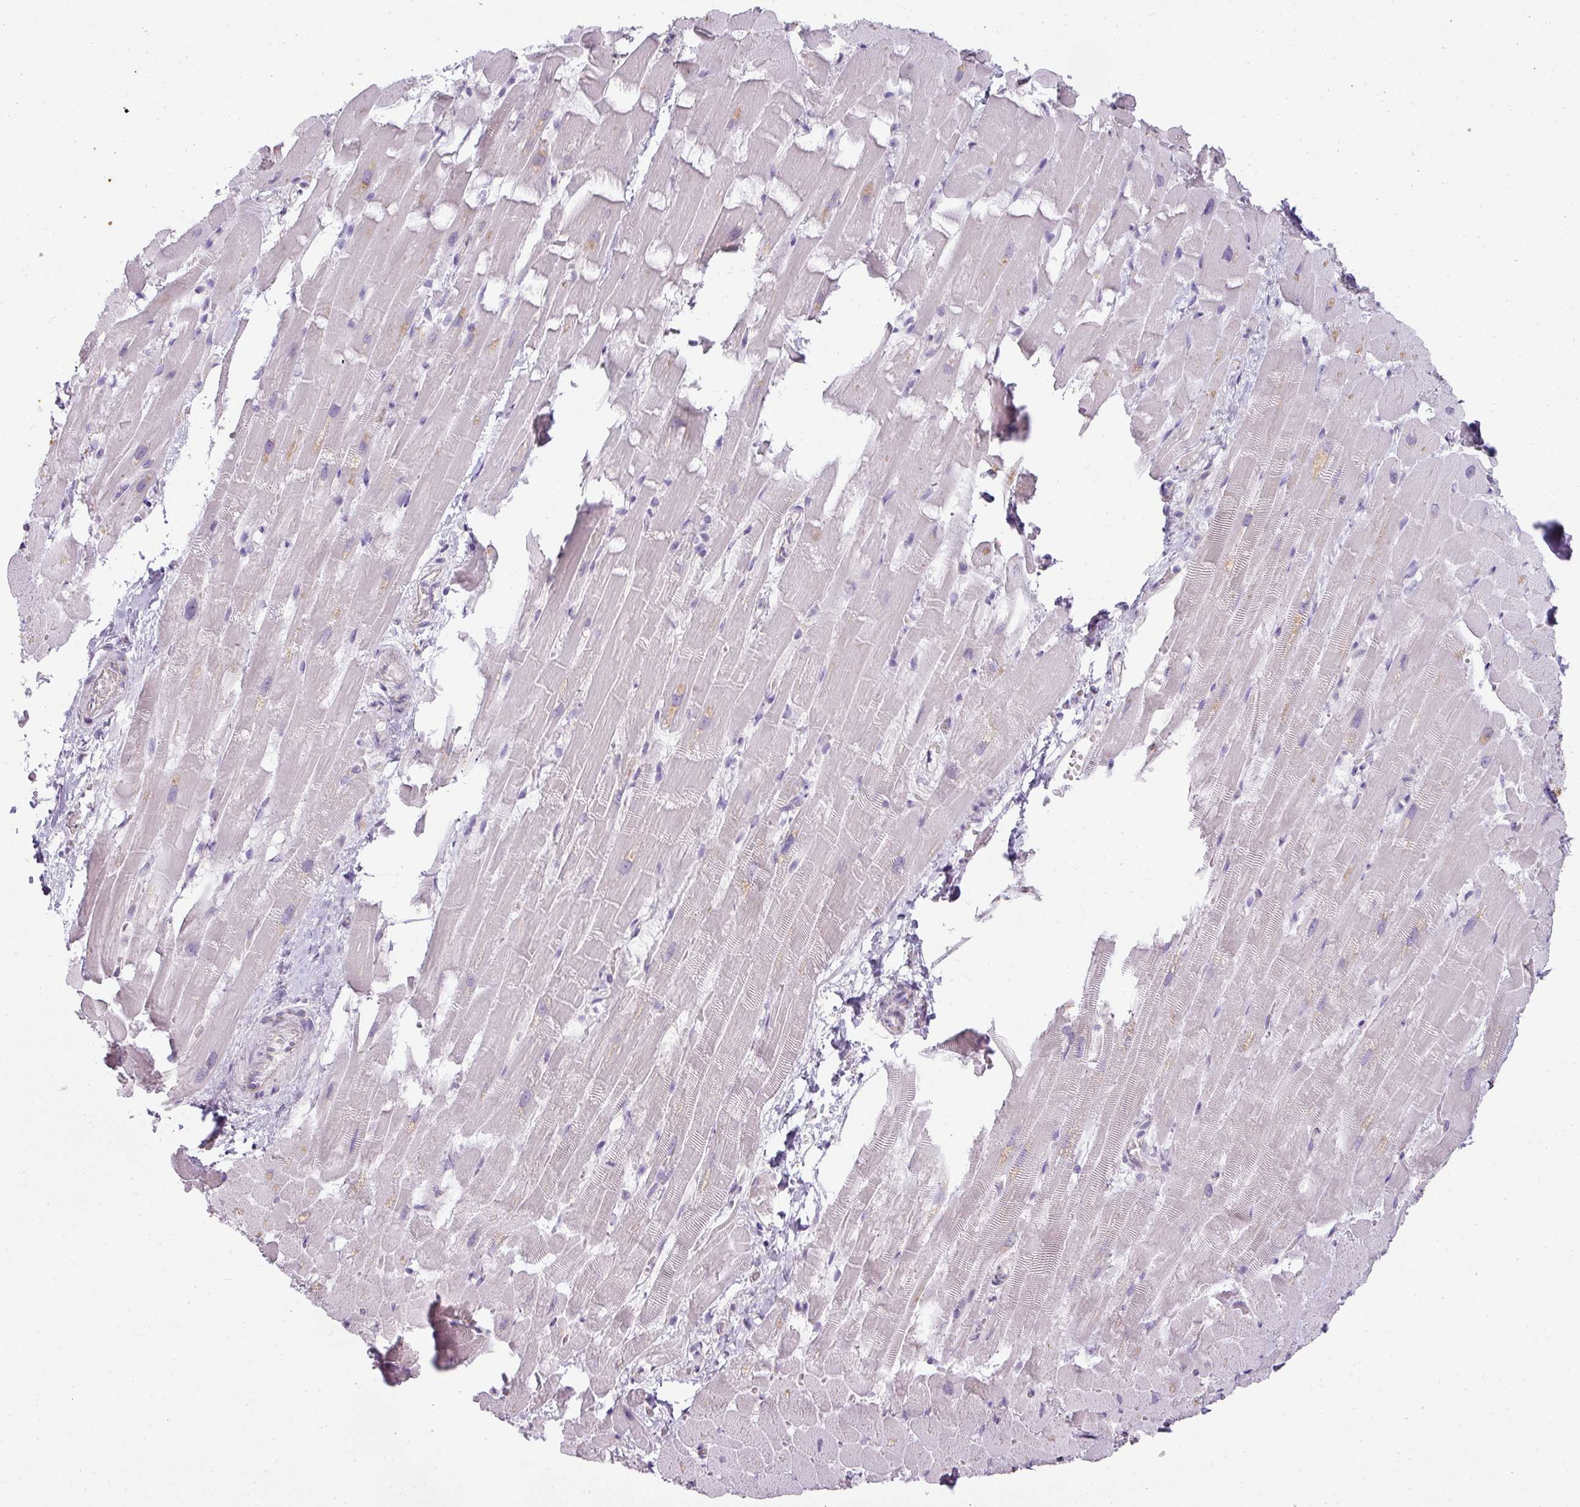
{"staining": {"intensity": "weak", "quantity": "25%-75%", "location": "cytoplasmic/membranous"}, "tissue": "heart muscle", "cell_type": "Cardiomyocytes", "image_type": "normal", "snomed": [{"axis": "morphology", "description": "Normal tissue, NOS"}, {"axis": "topography", "description": "Heart"}], "caption": "Brown immunohistochemical staining in benign heart muscle shows weak cytoplasmic/membranous staining in about 25%-75% of cardiomyocytes. (DAB (3,3'-diaminobenzidine) = brown stain, brightfield microscopy at high magnification).", "gene": "ASB1", "patient": {"sex": "male", "age": 37}}